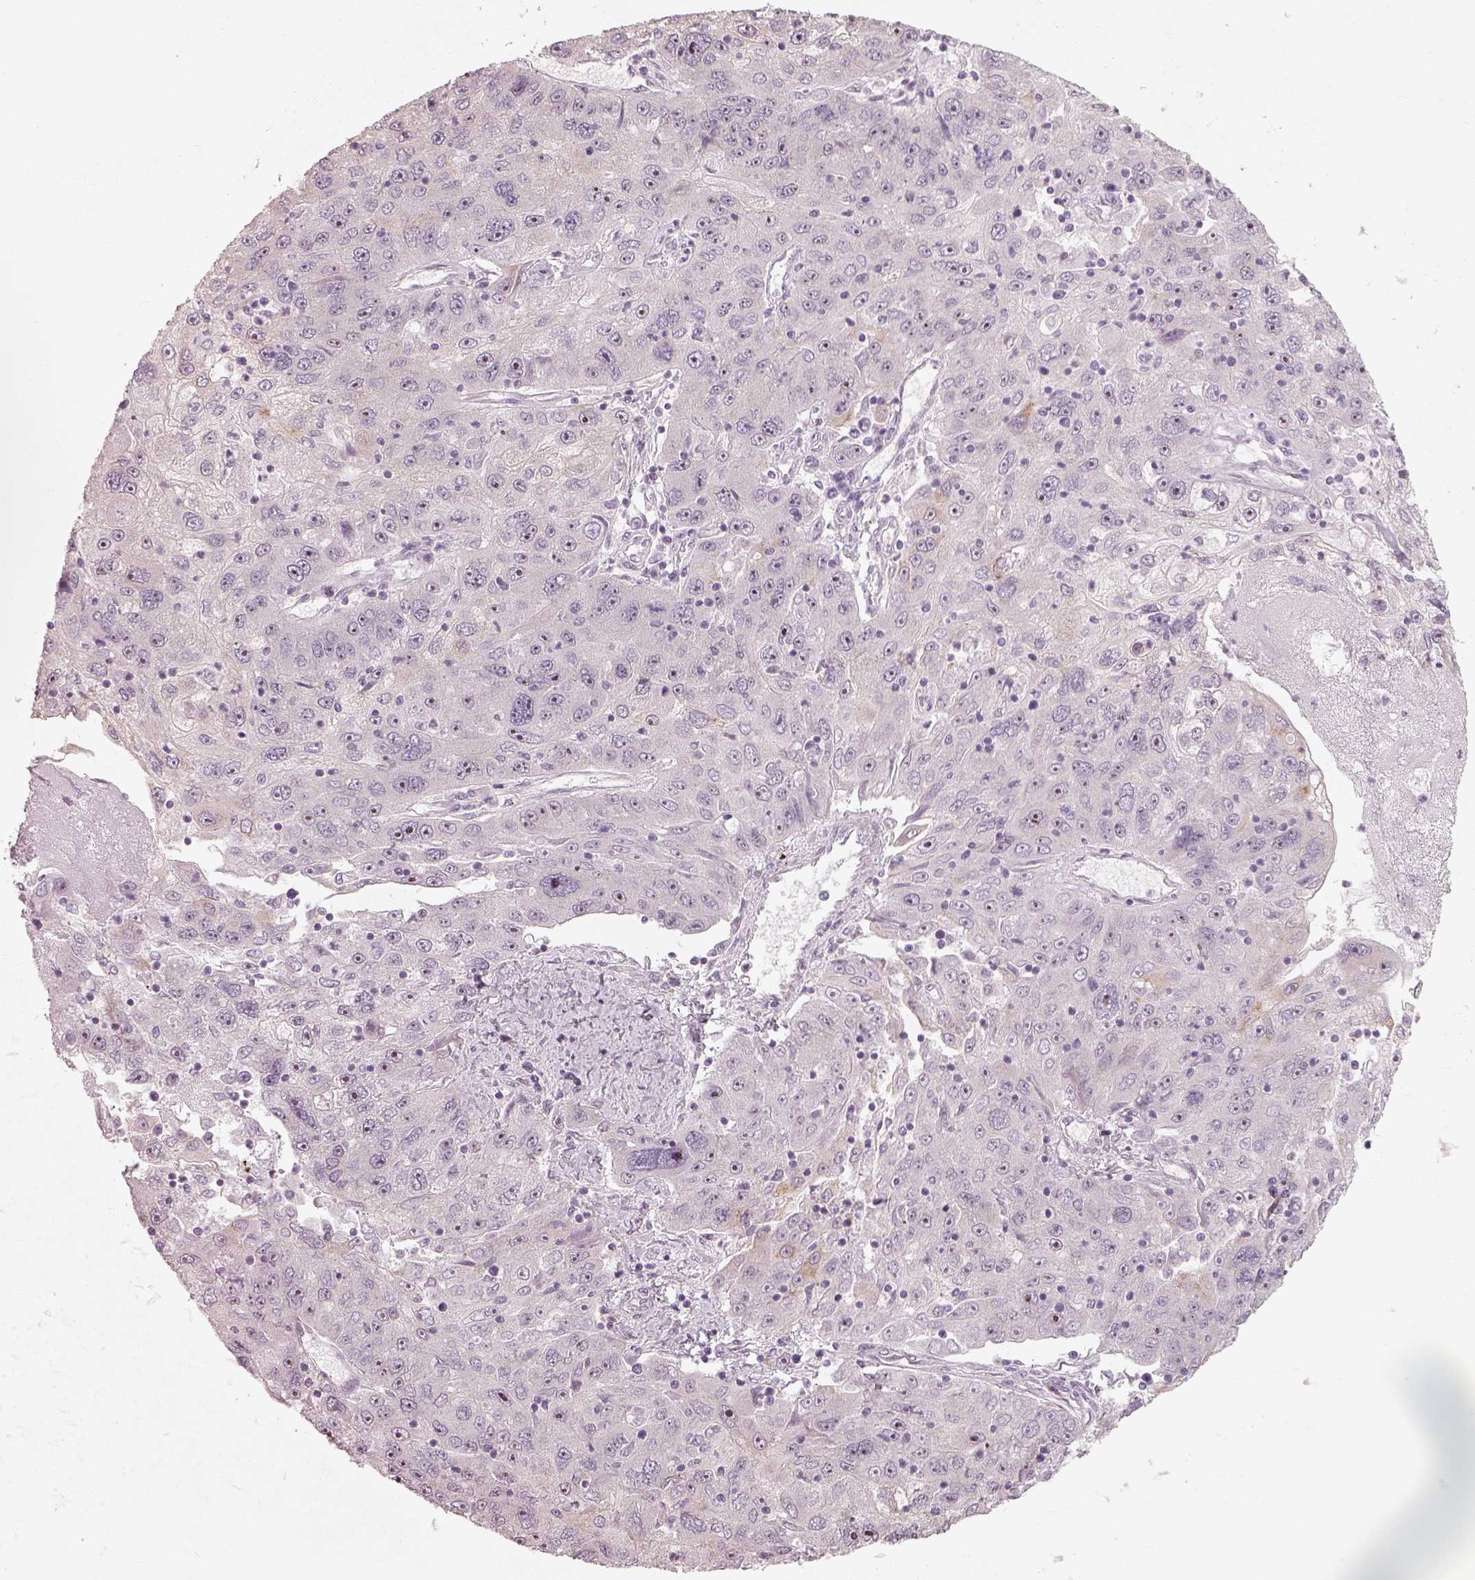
{"staining": {"intensity": "negative", "quantity": "none", "location": "none"}, "tissue": "stomach cancer", "cell_type": "Tumor cells", "image_type": "cancer", "snomed": [{"axis": "morphology", "description": "Adenocarcinoma, NOS"}, {"axis": "topography", "description": "Stomach"}], "caption": "Immunohistochemistry (IHC) histopathology image of human stomach cancer (adenocarcinoma) stained for a protein (brown), which demonstrates no expression in tumor cells.", "gene": "CDS1", "patient": {"sex": "male", "age": 56}}